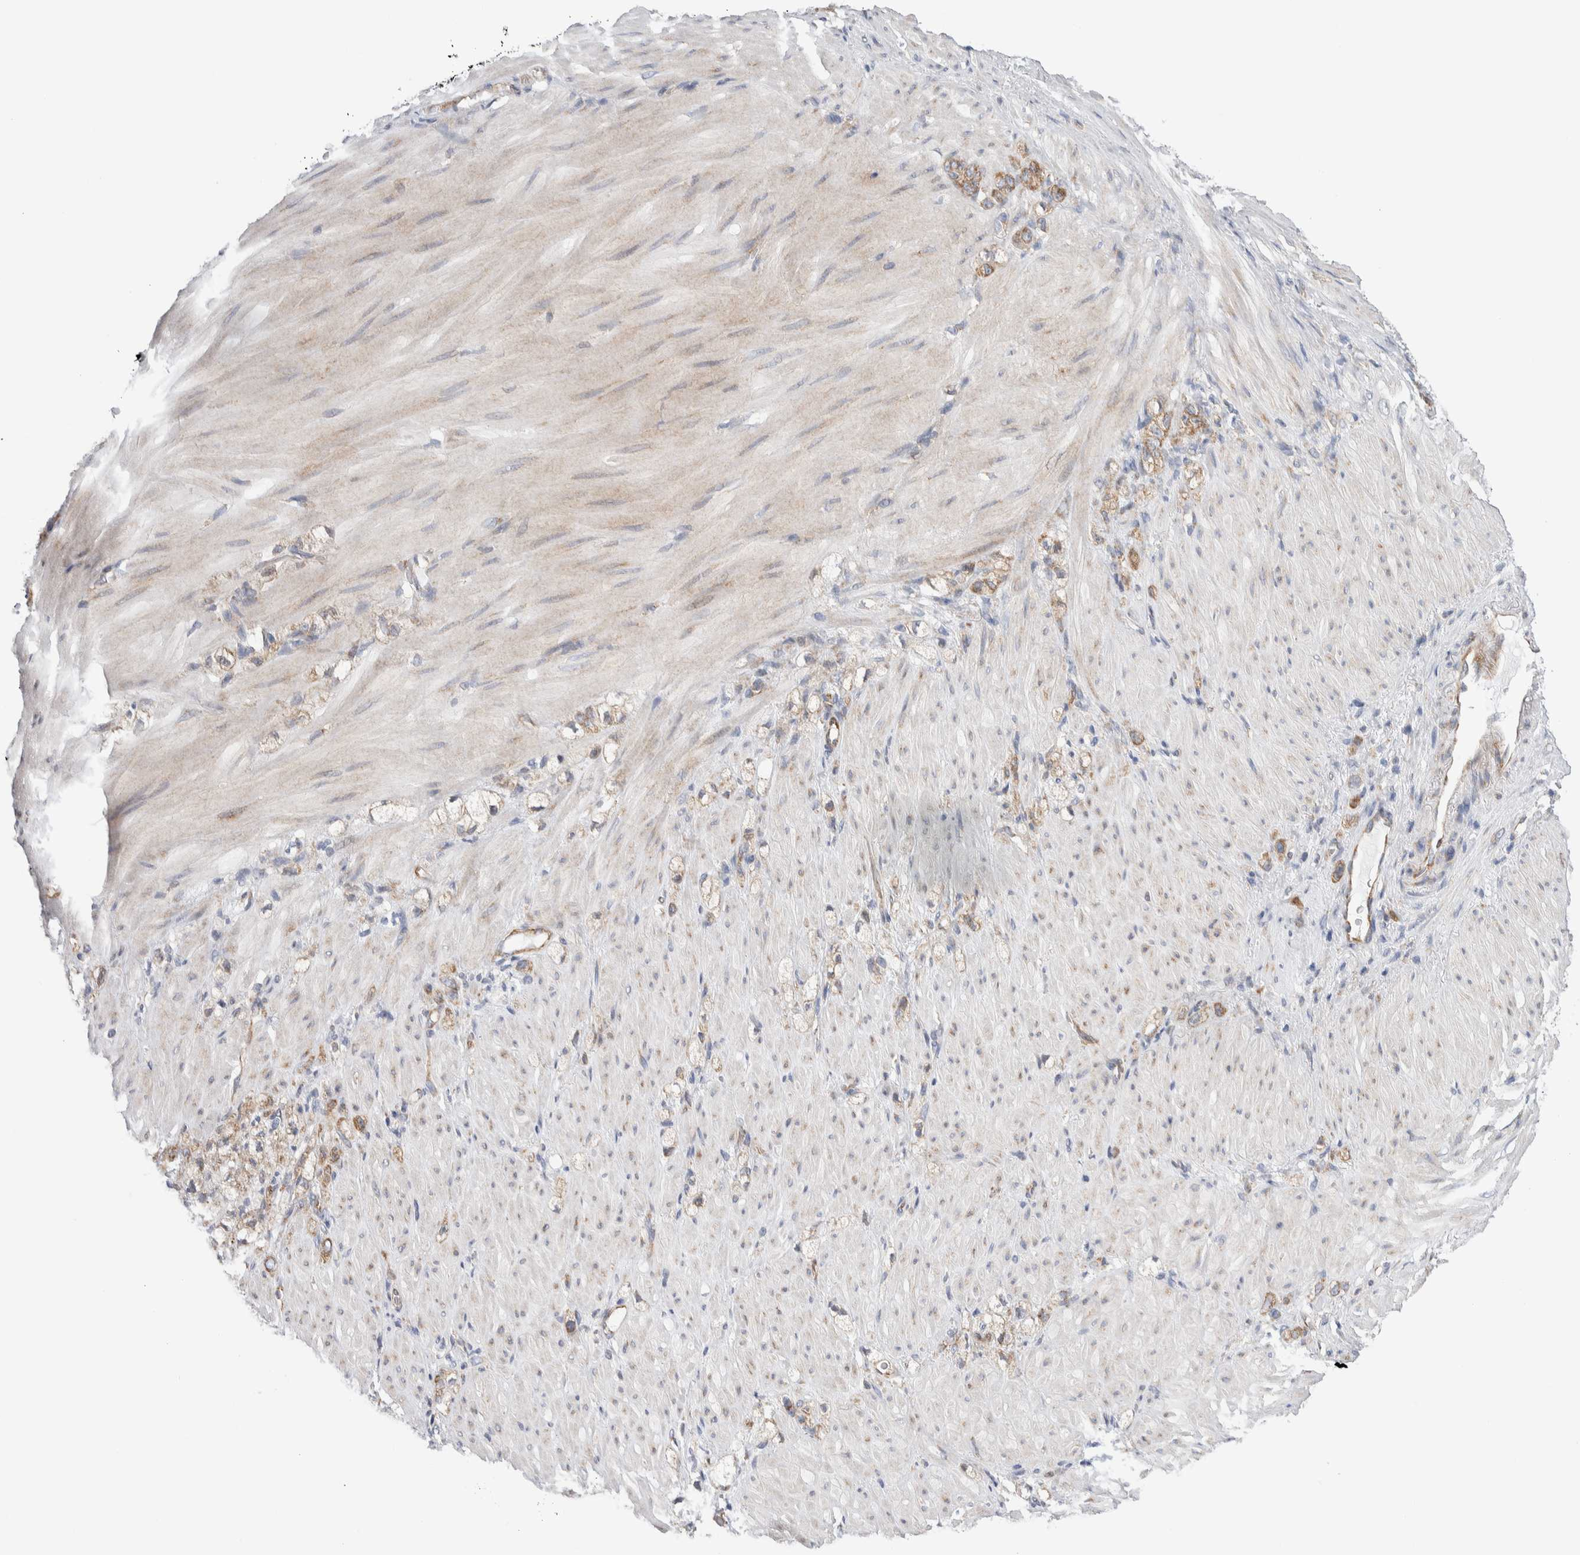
{"staining": {"intensity": "moderate", "quantity": ">75%", "location": "cytoplasmic/membranous"}, "tissue": "stomach cancer", "cell_type": "Tumor cells", "image_type": "cancer", "snomed": [{"axis": "morphology", "description": "Normal tissue, NOS"}, {"axis": "morphology", "description": "Adenocarcinoma, NOS"}, {"axis": "topography", "description": "Stomach"}], "caption": "A brown stain shows moderate cytoplasmic/membranous expression of a protein in human stomach cancer (adenocarcinoma) tumor cells.", "gene": "RACK1", "patient": {"sex": "male", "age": 82}}